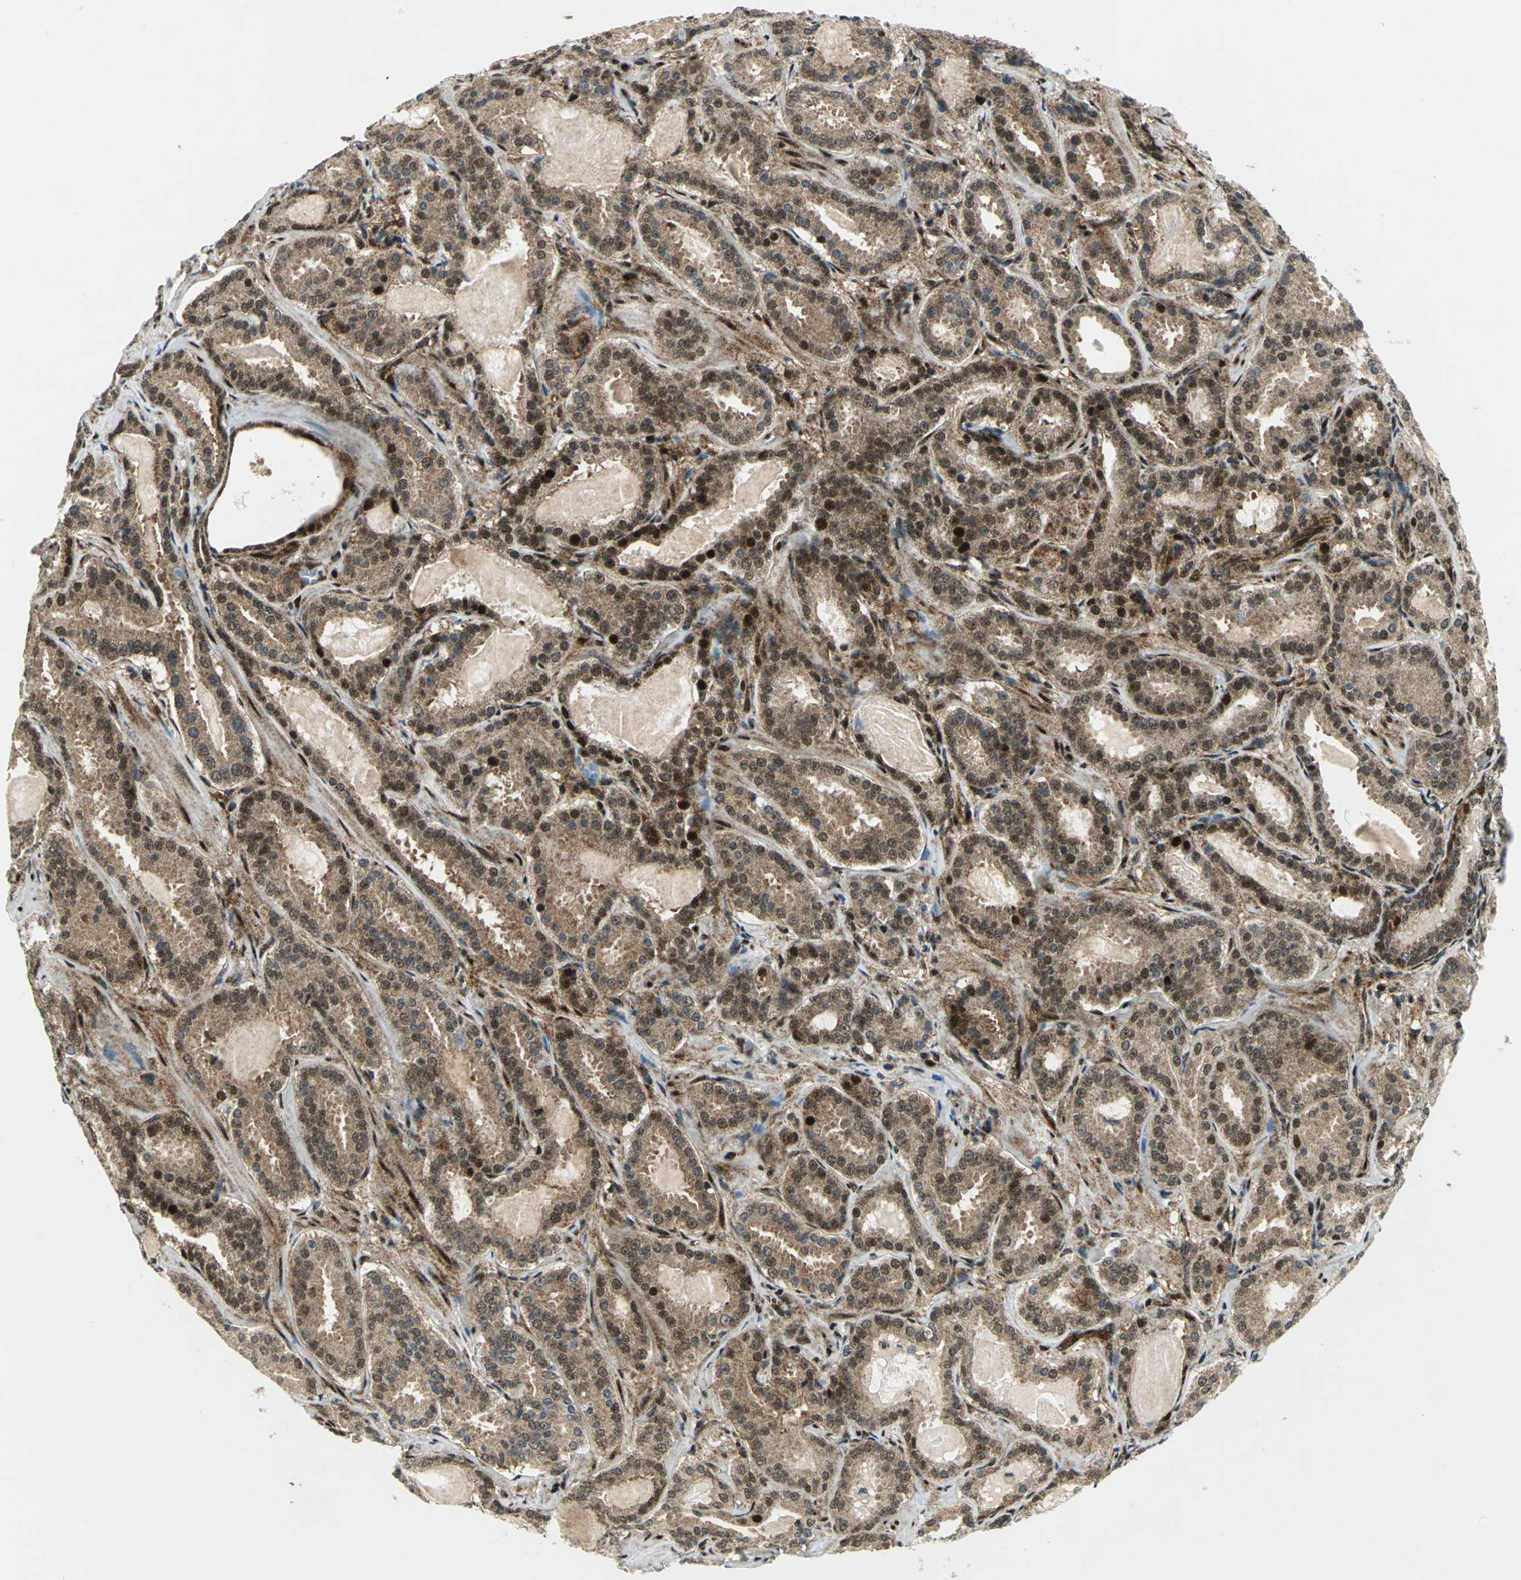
{"staining": {"intensity": "strong", "quantity": ">75%", "location": "cytoplasmic/membranous,nuclear"}, "tissue": "prostate cancer", "cell_type": "Tumor cells", "image_type": "cancer", "snomed": [{"axis": "morphology", "description": "Adenocarcinoma, Low grade"}, {"axis": "topography", "description": "Prostate"}], "caption": "Immunohistochemistry micrograph of human adenocarcinoma (low-grade) (prostate) stained for a protein (brown), which shows high levels of strong cytoplasmic/membranous and nuclear expression in approximately >75% of tumor cells.", "gene": "COPS5", "patient": {"sex": "male", "age": 59}}